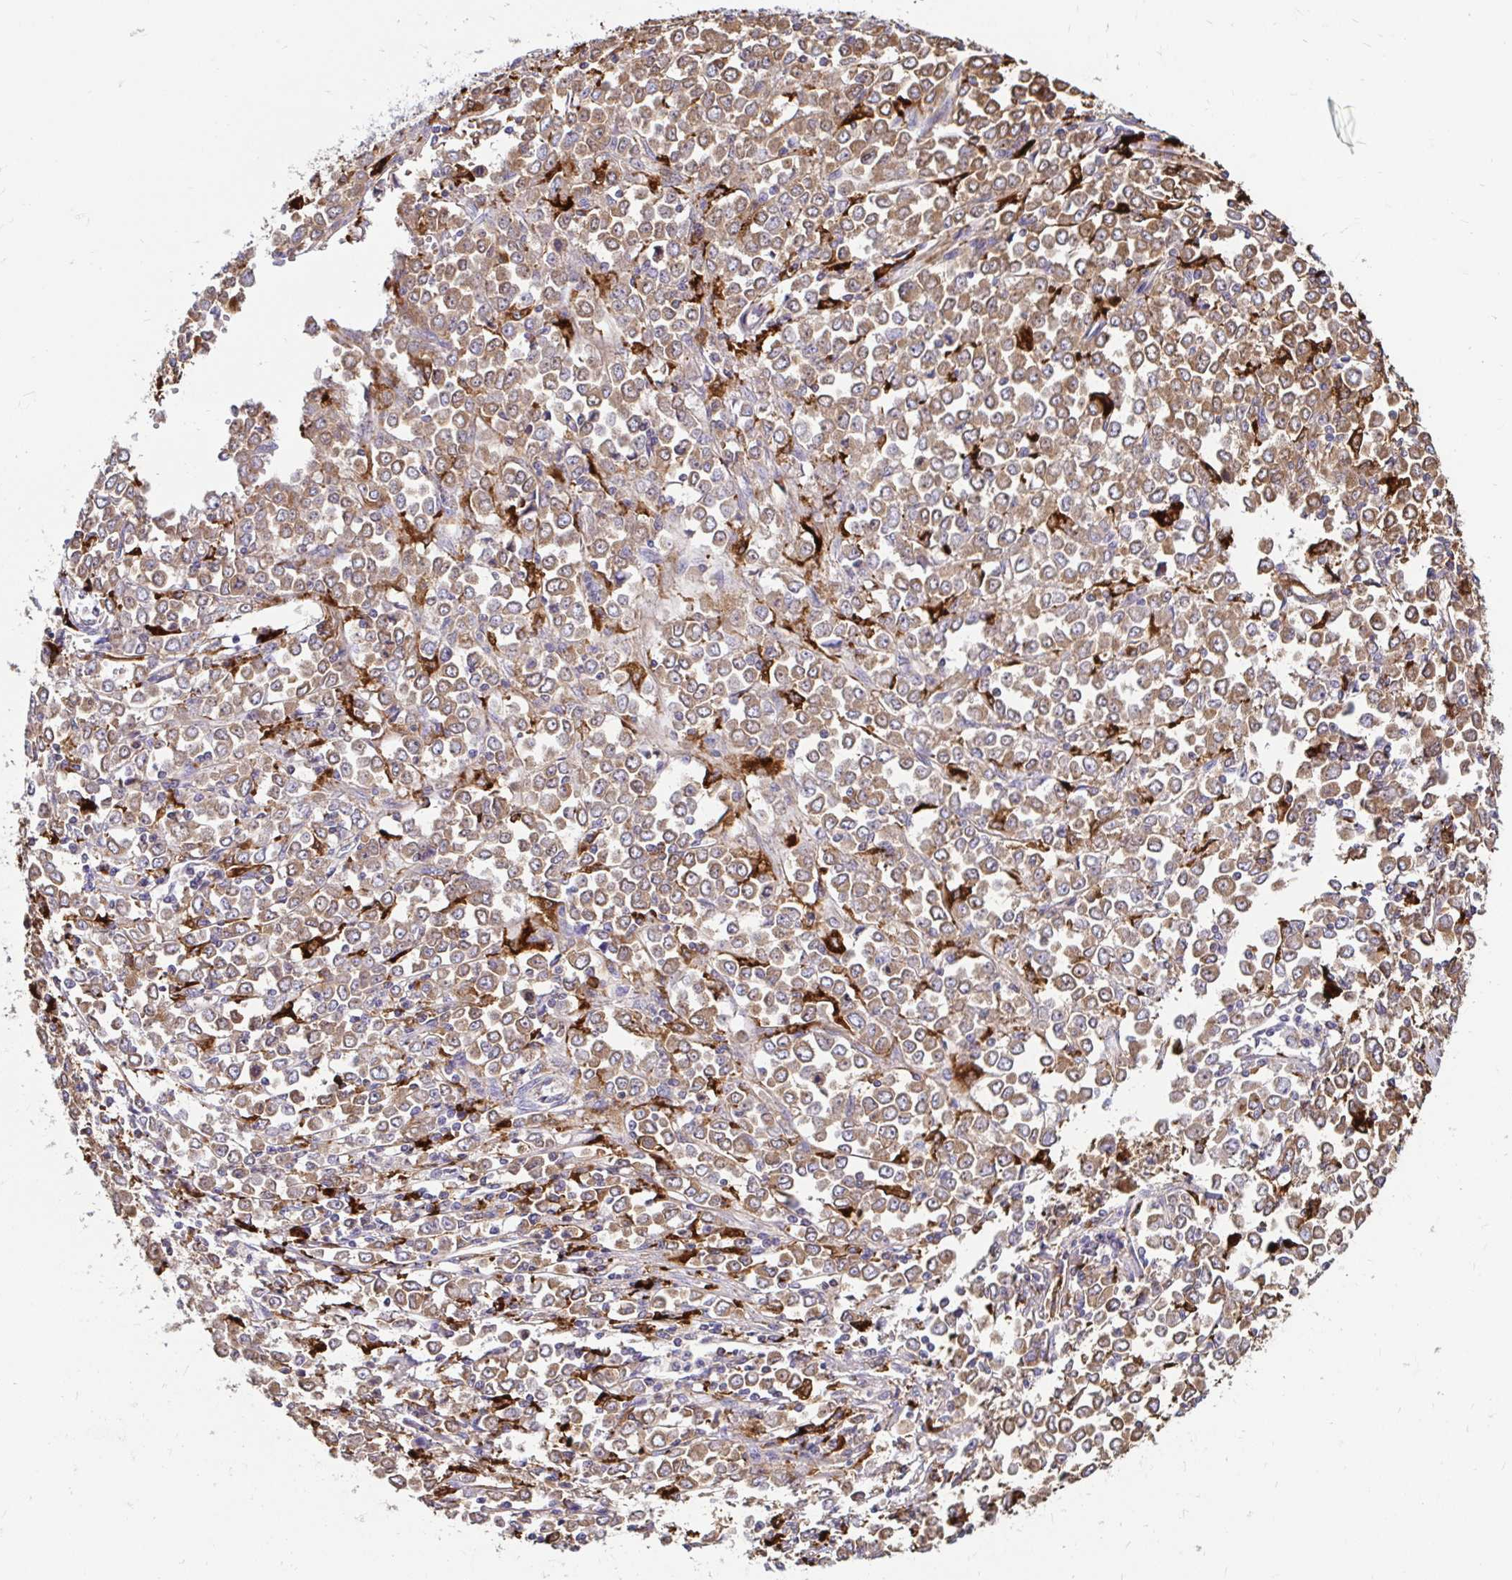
{"staining": {"intensity": "moderate", "quantity": ">75%", "location": "cytoplasmic/membranous"}, "tissue": "stomach cancer", "cell_type": "Tumor cells", "image_type": "cancer", "snomed": [{"axis": "morphology", "description": "Adenocarcinoma, NOS"}, {"axis": "topography", "description": "Stomach, upper"}], "caption": "Protein staining of stomach cancer tissue displays moderate cytoplasmic/membranous positivity in about >75% of tumor cells.", "gene": "FUCA1", "patient": {"sex": "male", "age": 70}}